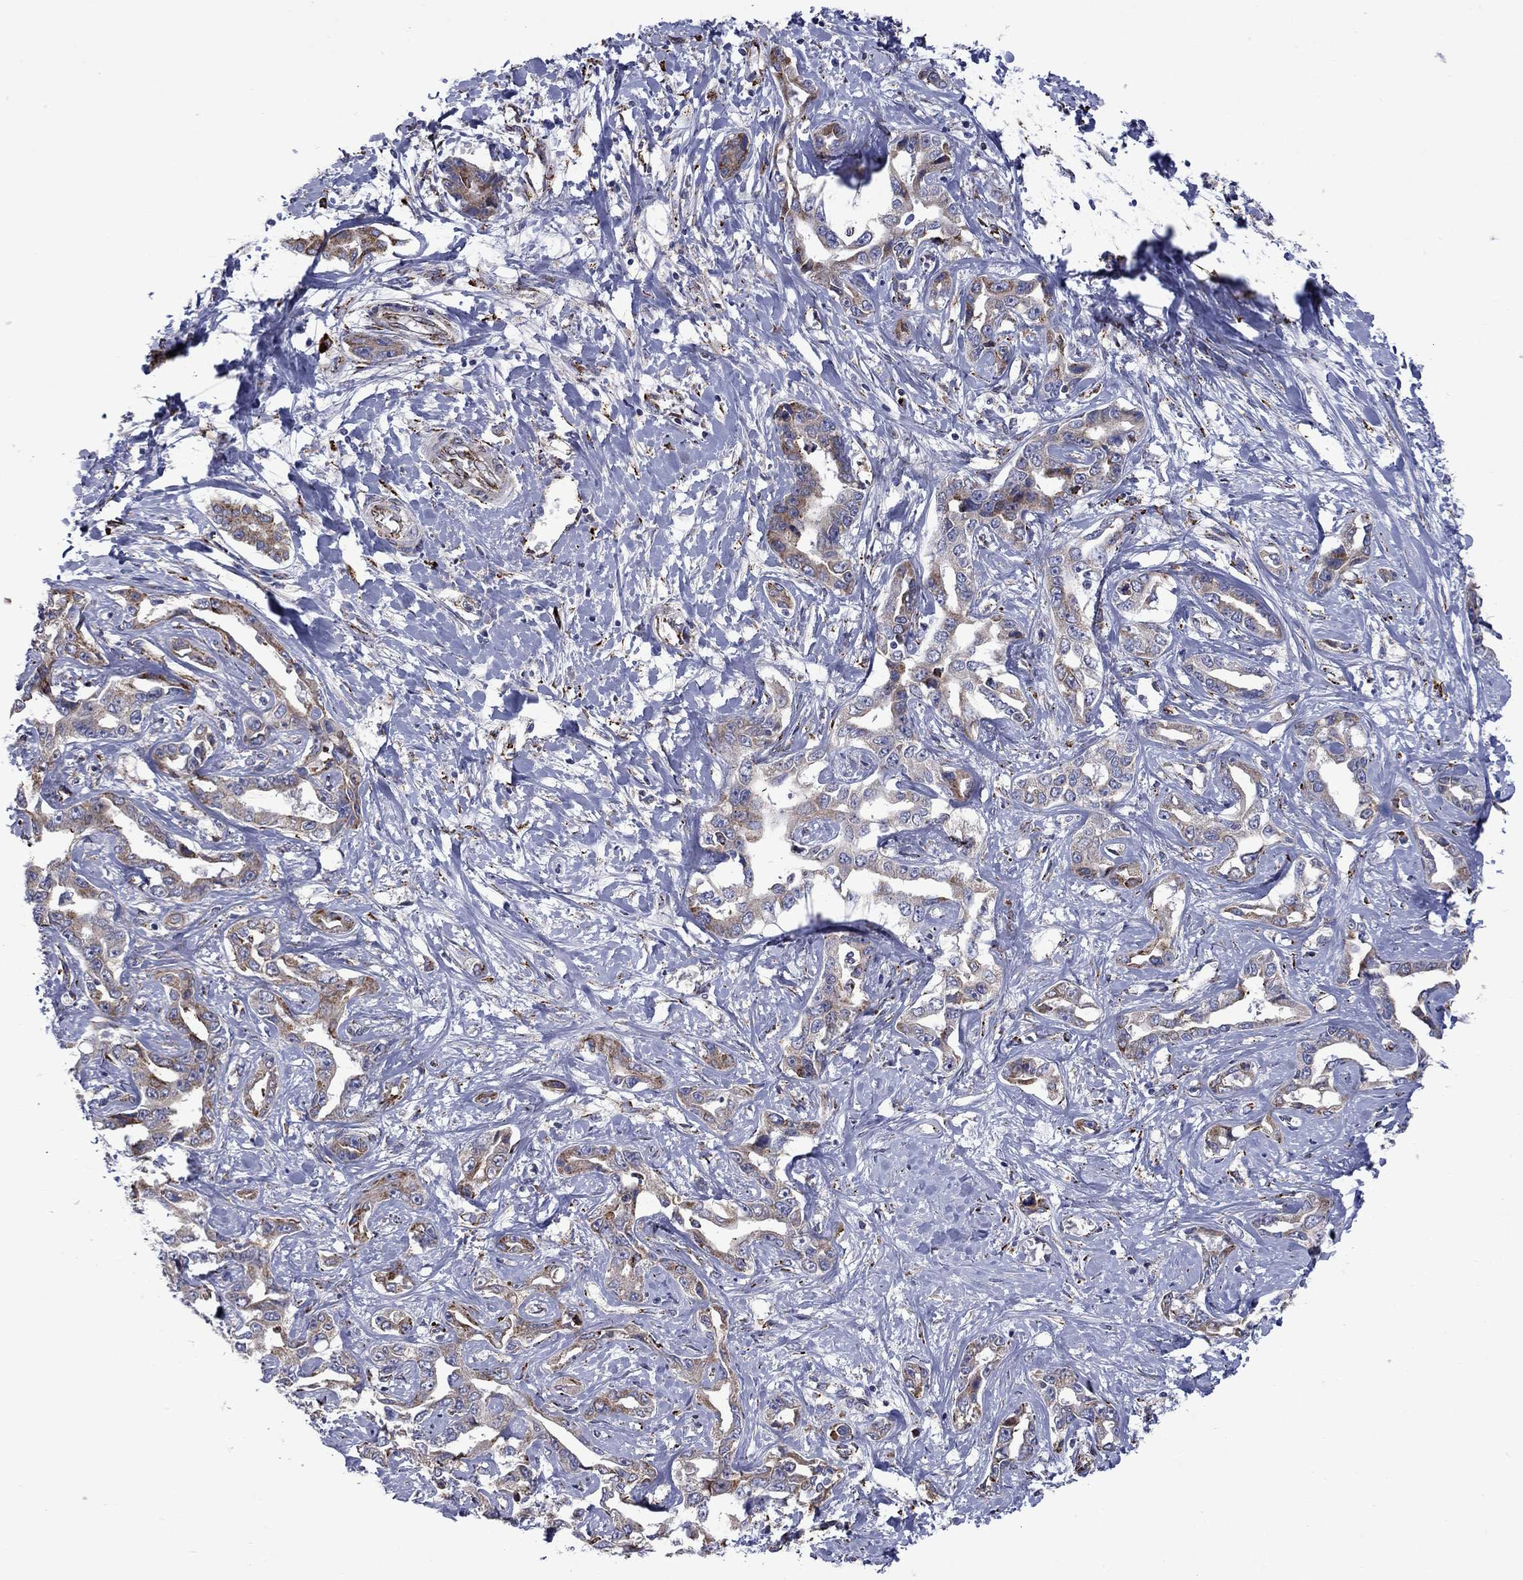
{"staining": {"intensity": "moderate", "quantity": "25%-75%", "location": "cytoplasmic/membranous"}, "tissue": "liver cancer", "cell_type": "Tumor cells", "image_type": "cancer", "snomed": [{"axis": "morphology", "description": "Cholangiocarcinoma"}, {"axis": "topography", "description": "Liver"}], "caption": "Immunohistochemical staining of human liver cancer (cholangiocarcinoma) displays medium levels of moderate cytoplasmic/membranous protein expression in approximately 25%-75% of tumor cells.", "gene": "ASNS", "patient": {"sex": "male", "age": 59}}